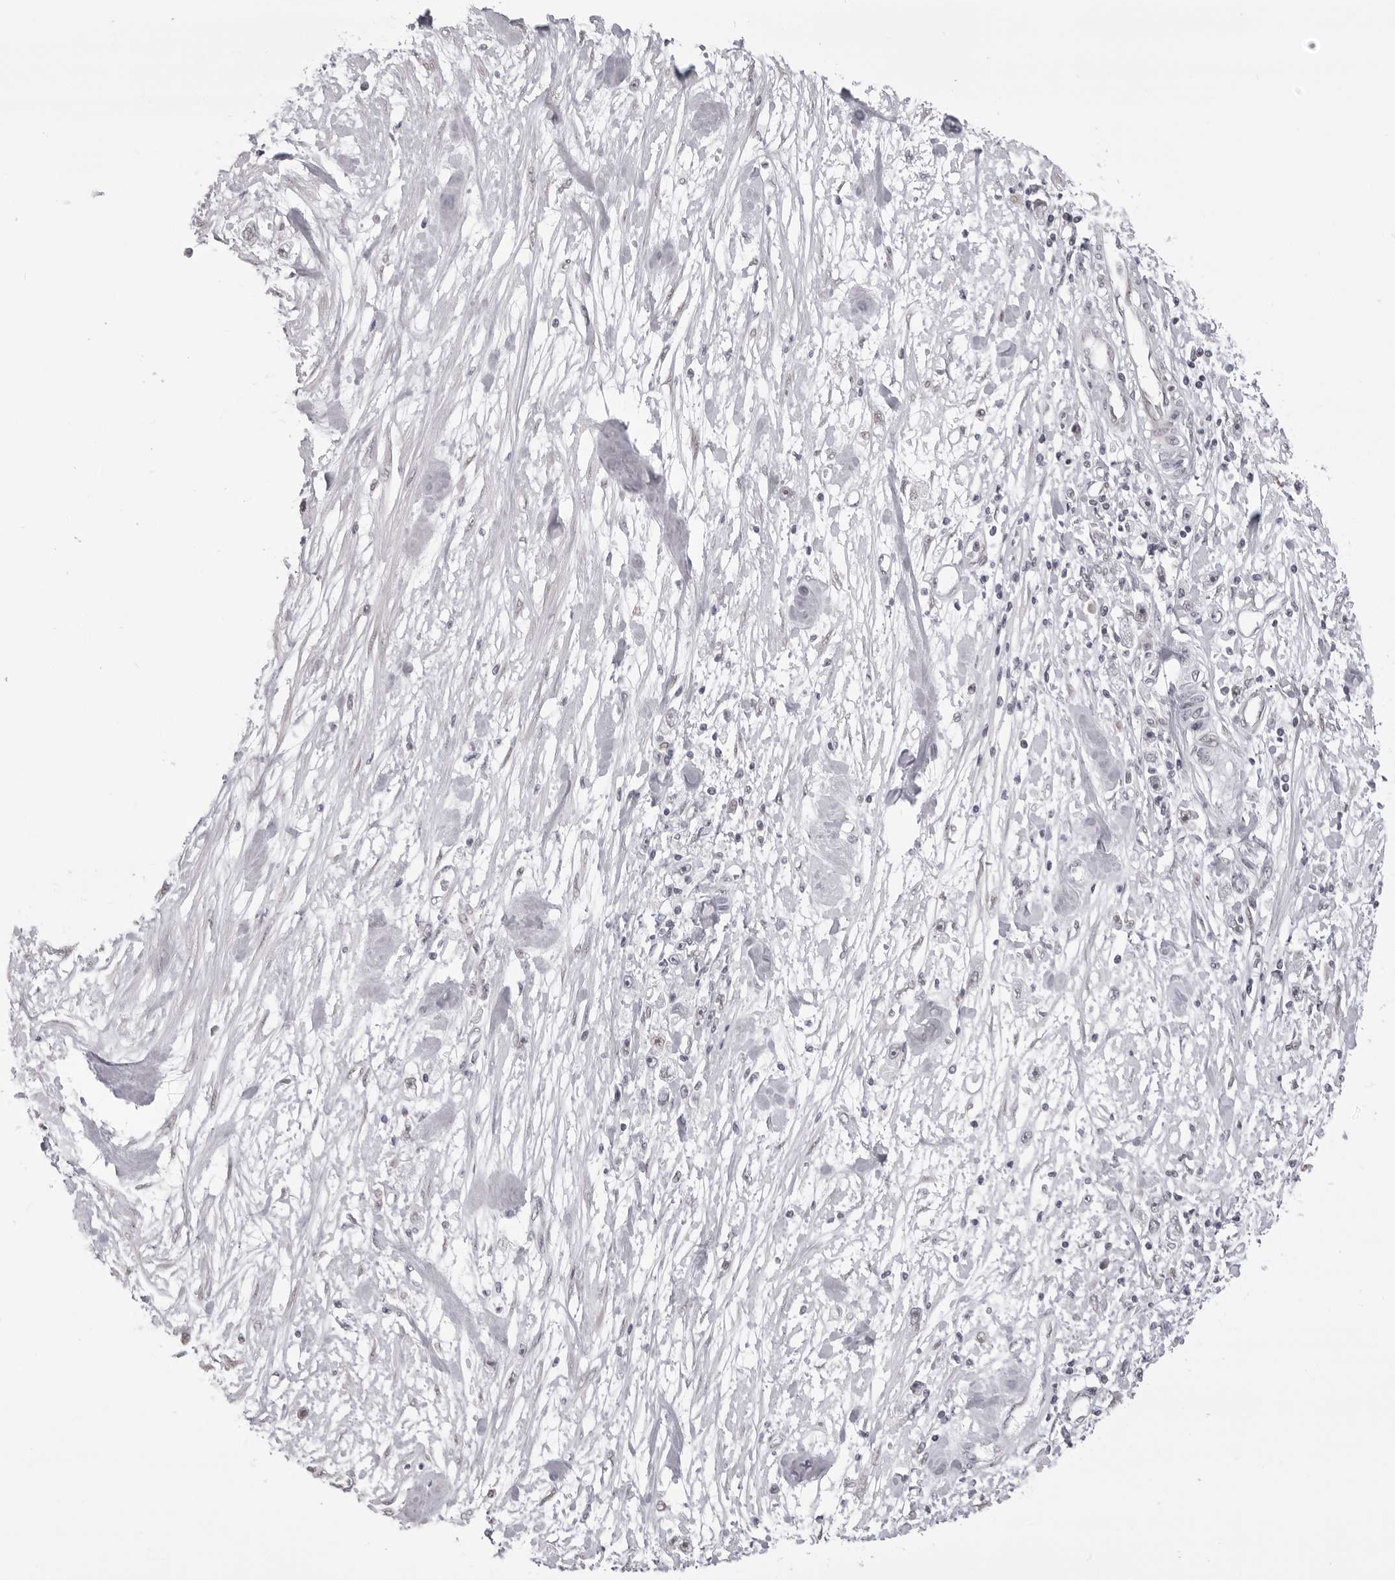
{"staining": {"intensity": "negative", "quantity": "none", "location": "none"}, "tissue": "stomach cancer", "cell_type": "Tumor cells", "image_type": "cancer", "snomed": [{"axis": "morphology", "description": "Adenocarcinoma, NOS"}, {"axis": "topography", "description": "Stomach"}], "caption": "The photomicrograph shows no staining of tumor cells in stomach adenocarcinoma.", "gene": "PHF3", "patient": {"sex": "female", "age": 59}}